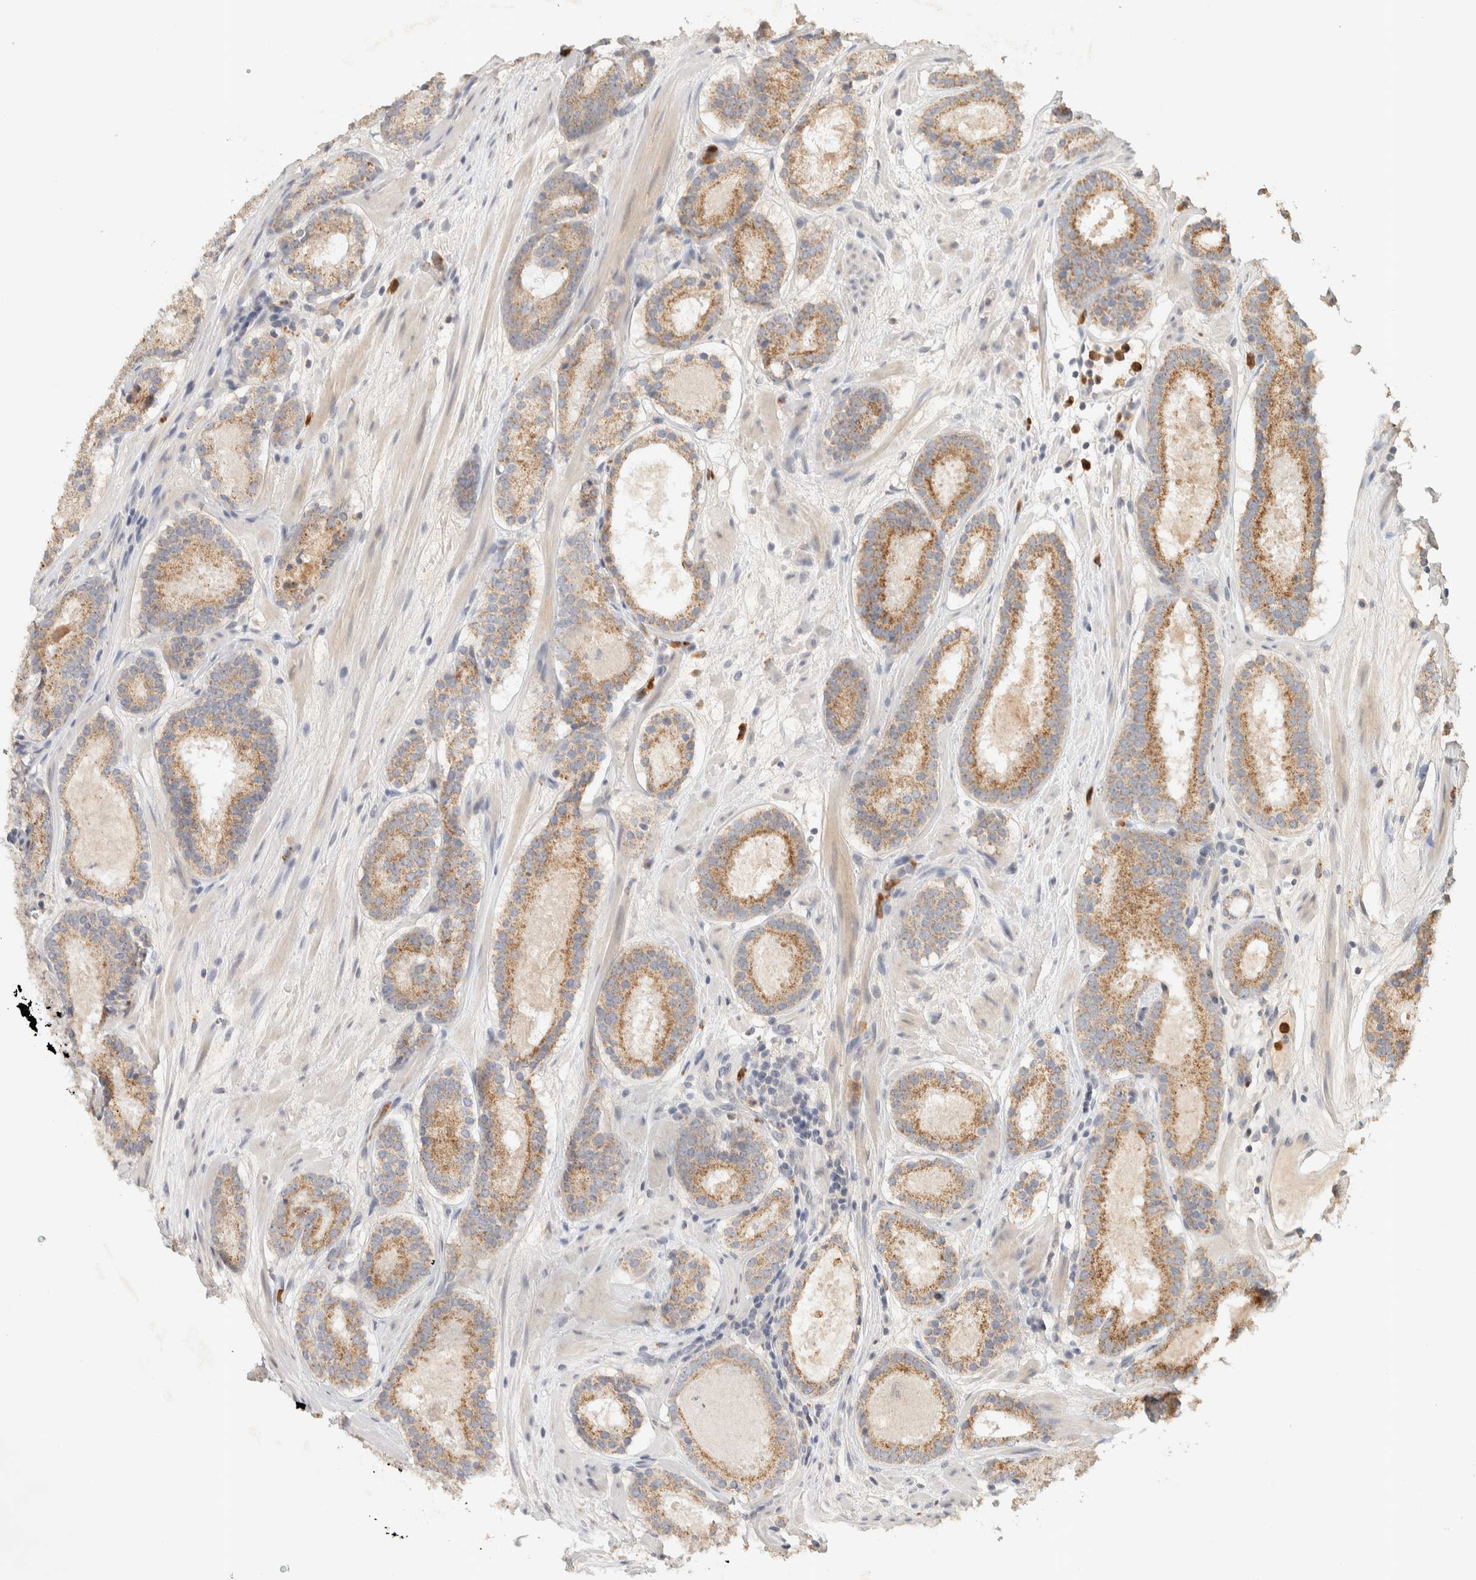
{"staining": {"intensity": "moderate", "quantity": "25%-75%", "location": "cytoplasmic/membranous"}, "tissue": "prostate cancer", "cell_type": "Tumor cells", "image_type": "cancer", "snomed": [{"axis": "morphology", "description": "Adenocarcinoma, Low grade"}, {"axis": "topography", "description": "Prostate"}], "caption": "A photomicrograph of human prostate cancer stained for a protein demonstrates moderate cytoplasmic/membranous brown staining in tumor cells.", "gene": "ITPA", "patient": {"sex": "male", "age": 69}}